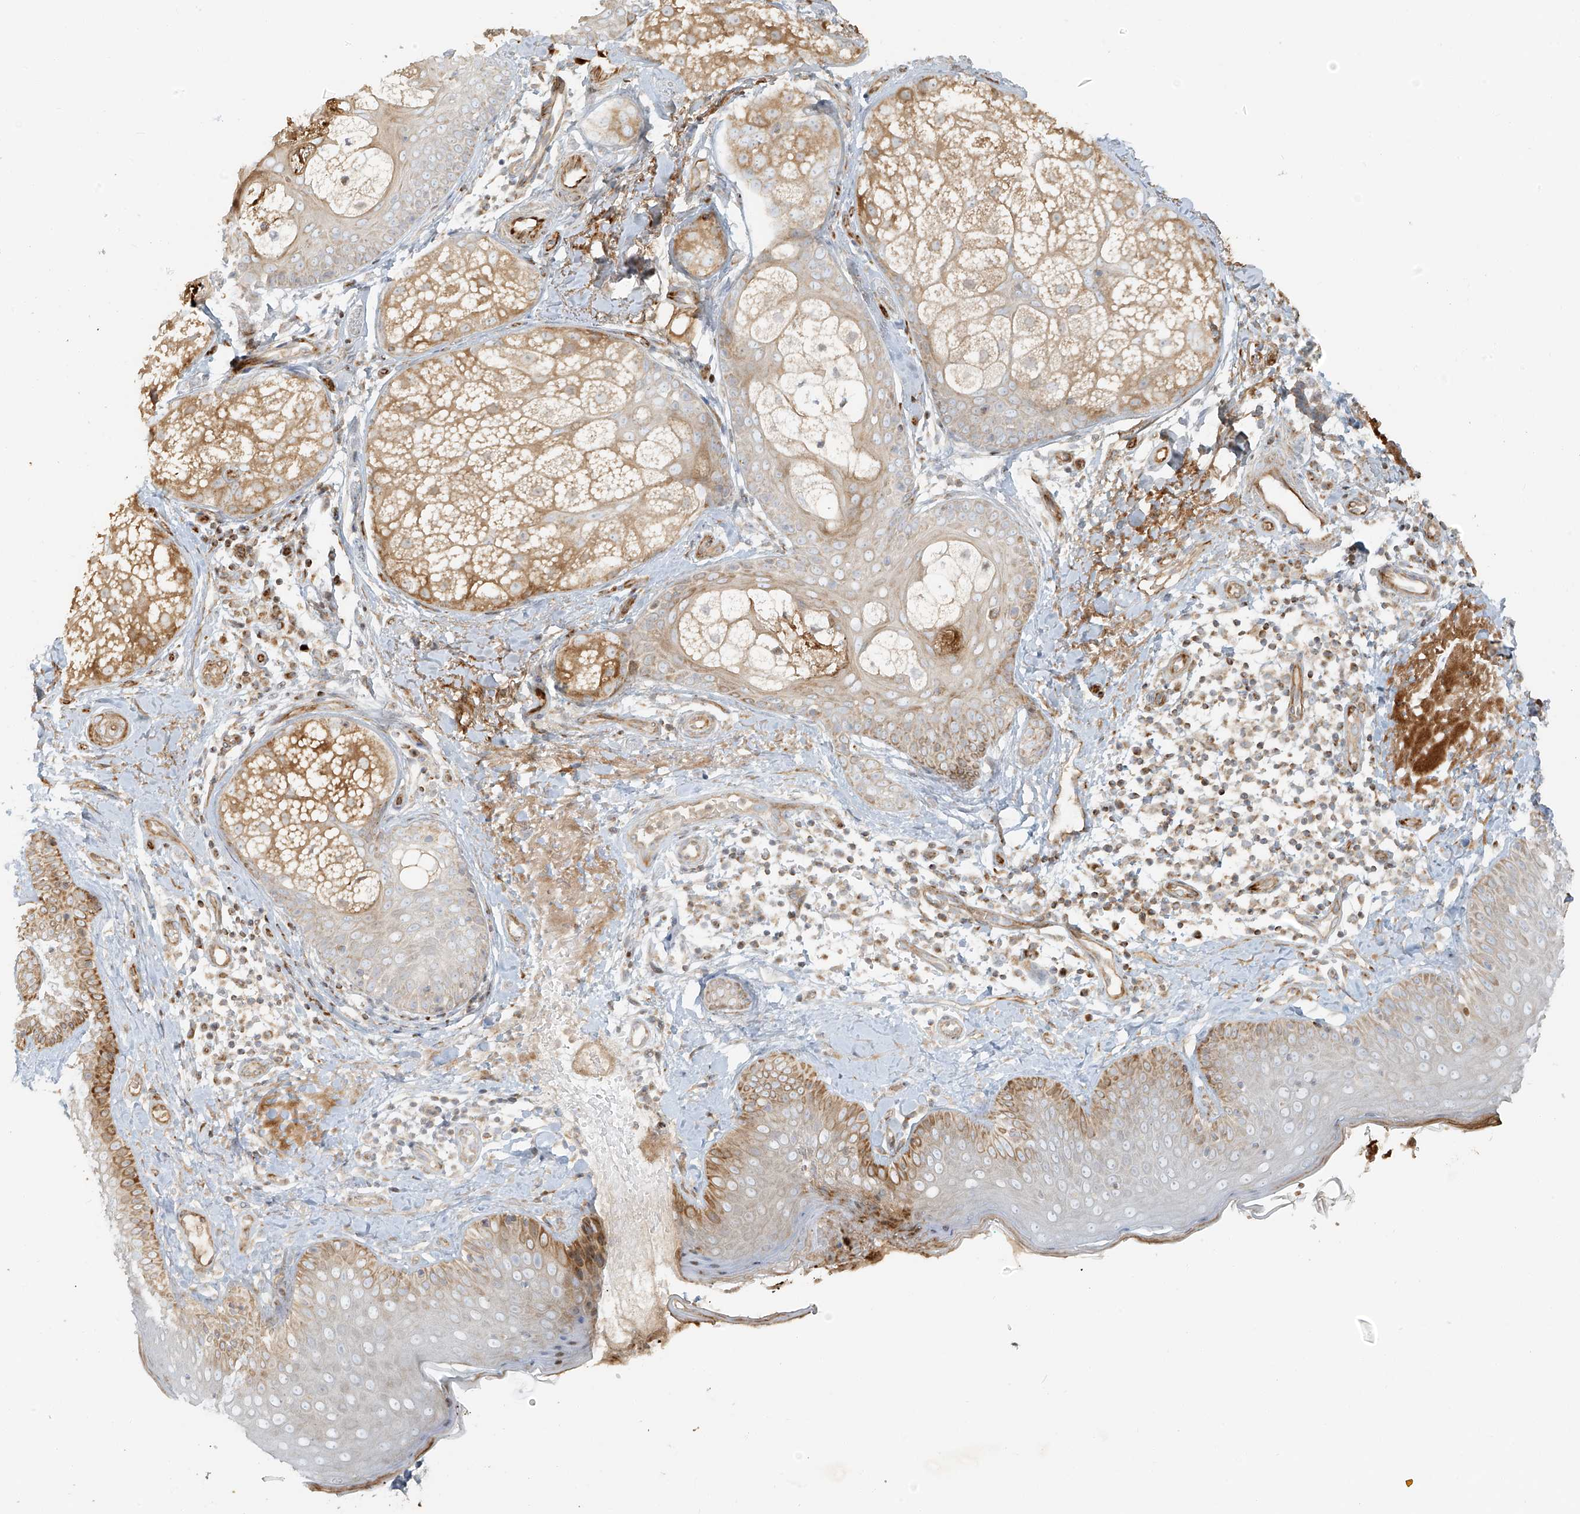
{"staining": {"intensity": "weak", "quantity": "25%-75%", "location": "cytoplasmic/membranous"}, "tissue": "skin", "cell_type": "Fibroblasts", "image_type": "normal", "snomed": [{"axis": "morphology", "description": "Normal tissue, NOS"}, {"axis": "topography", "description": "Skin"}], "caption": "Skin stained for a protein shows weak cytoplasmic/membranous positivity in fibroblasts. The staining was performed using DAB (3,3'-diaminobenzidine), with brown indicating positive protein expression. Nuclei are stained blue with hematoxylin.", "gene": "MIPEP", "patient": {"sex": "male", "age": 57}}